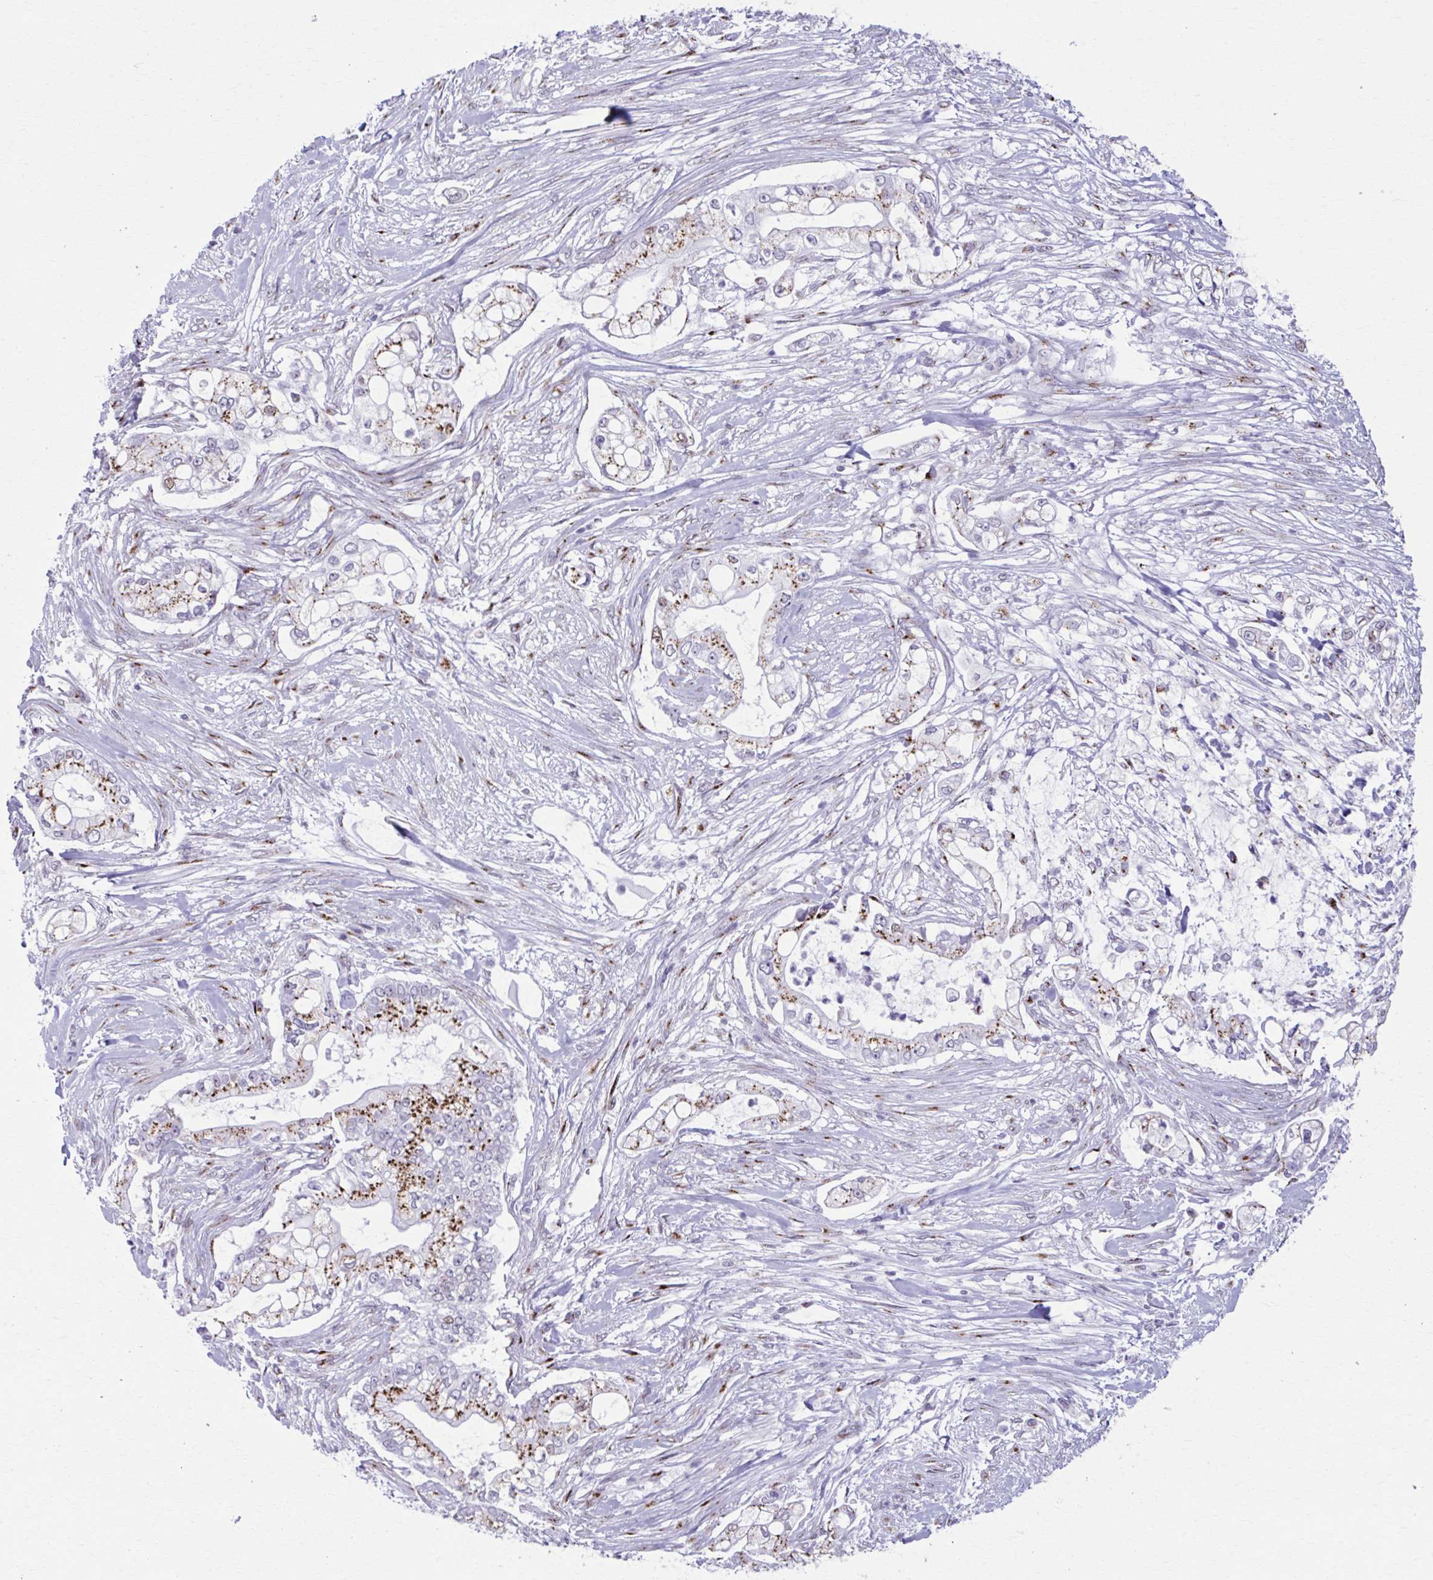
{"staining": {"intensity": "moderate", "quantity": ">75%", "location": "cytoplasmic/membranous"}, "tissue": "pancreatic cancer", "cell_type": "Tumor cells", "image_type": "cancer", "snomed": [{"axis": "morphology", "description": "Adenocarcinoma, NOS"}, {"axis": "topography", "description": "Pancreas"}], "caption": "Moderate cytoplasmic/membranous expression for a protein is appreciated in about >75% of tumor cells of pancreatic adenocarcinoma using immunohistochemistry.", "gene": "ZNF682", "patient": {"sex": "female", "age": 69}}